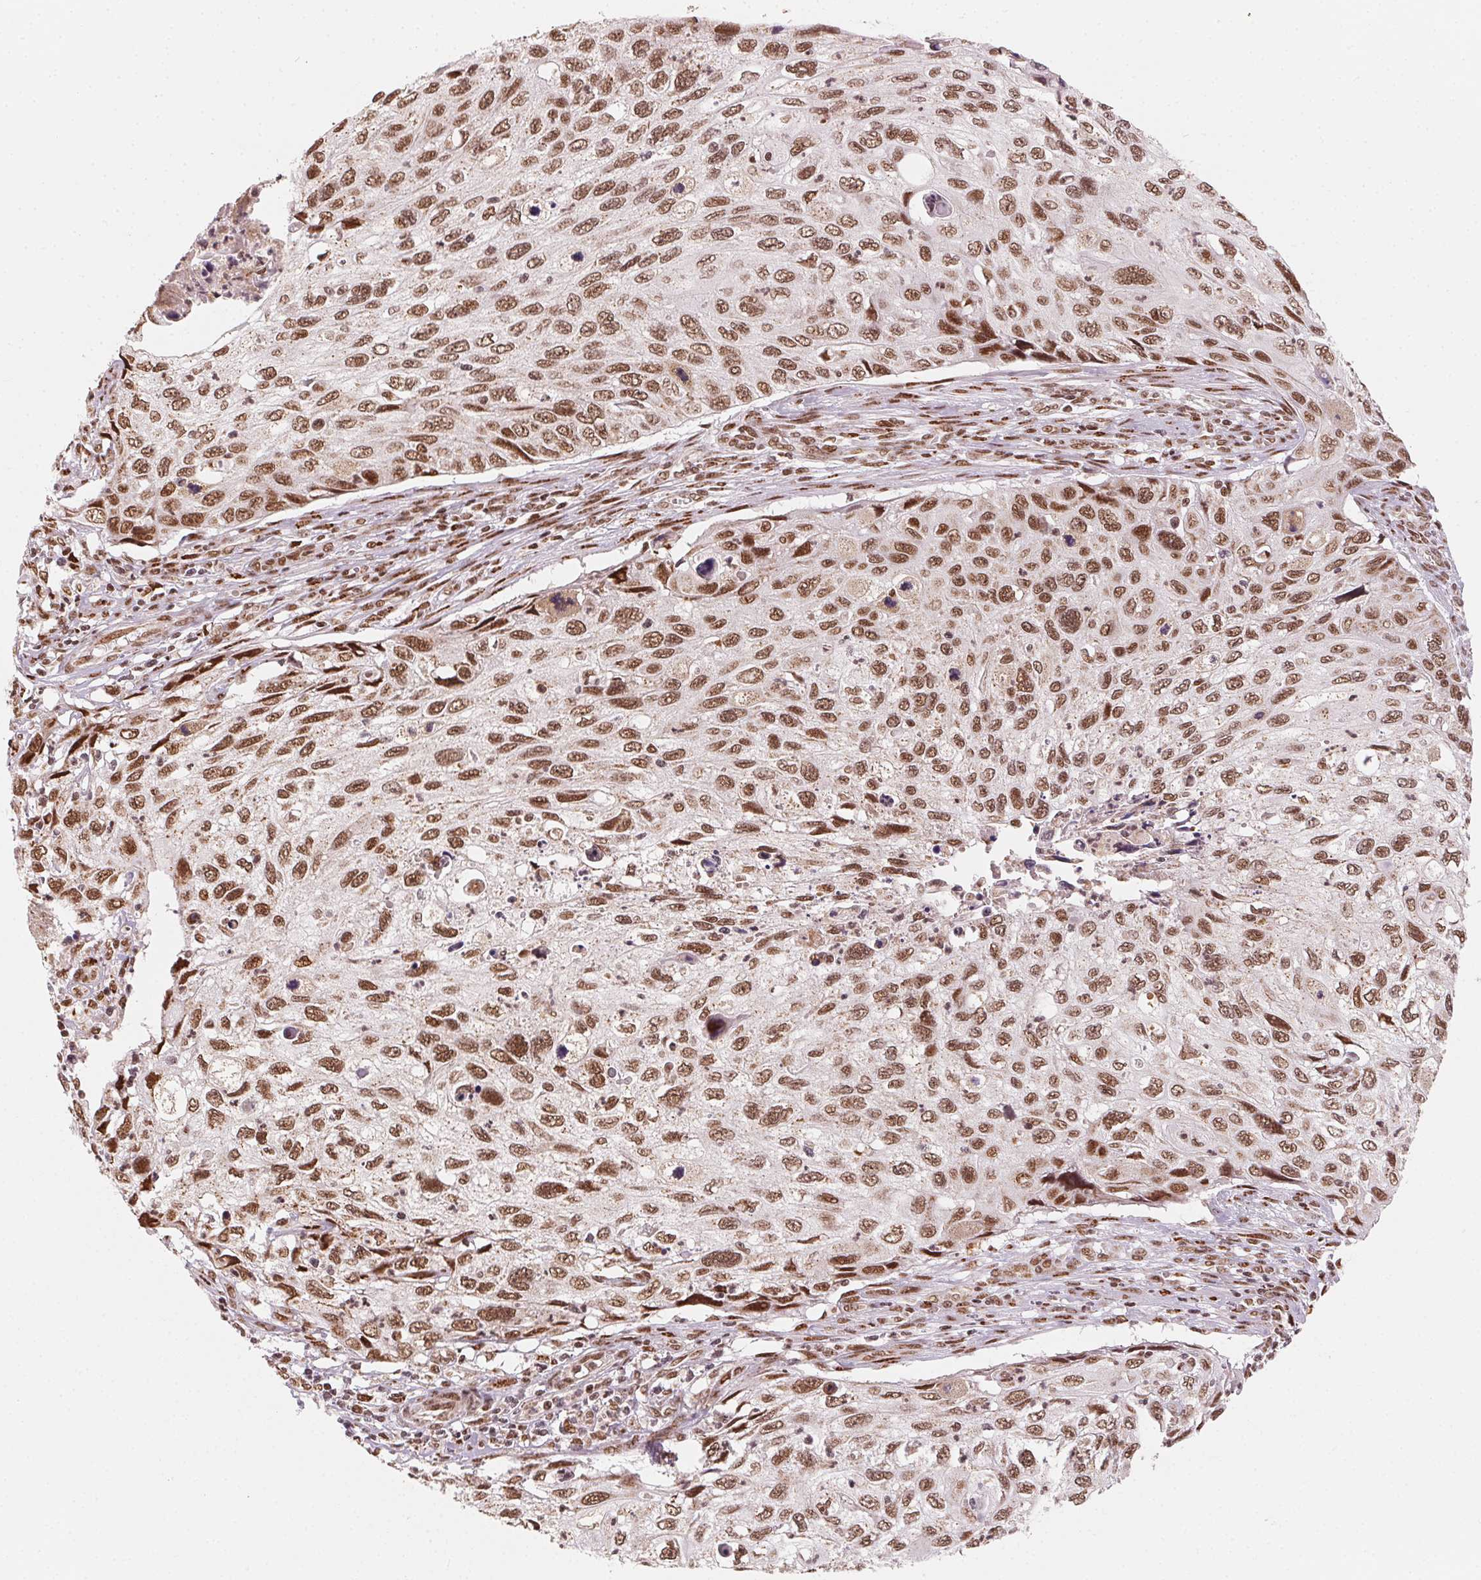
{"staining": {"intensity": "moderate", "quantity": ">75%", "location": "nuclear"}, "tissue": "cervical cancer", "cell_type": "Tumor cells", "image_type": "cancer", "snomed": [{"axis": "morphology", "description": "Squamous cell carcinoma, NOS"}, {"axis": "topography", "description": "Cervix"}], "caption": "About >75% of tumor cells in cervical squamous cell carcinoma reveal moderate nuclear protein expression as visualized by brown immunohistochemical staining.", "gene": "TOPORS", "patient": {"sex": "female", "age": 70}}